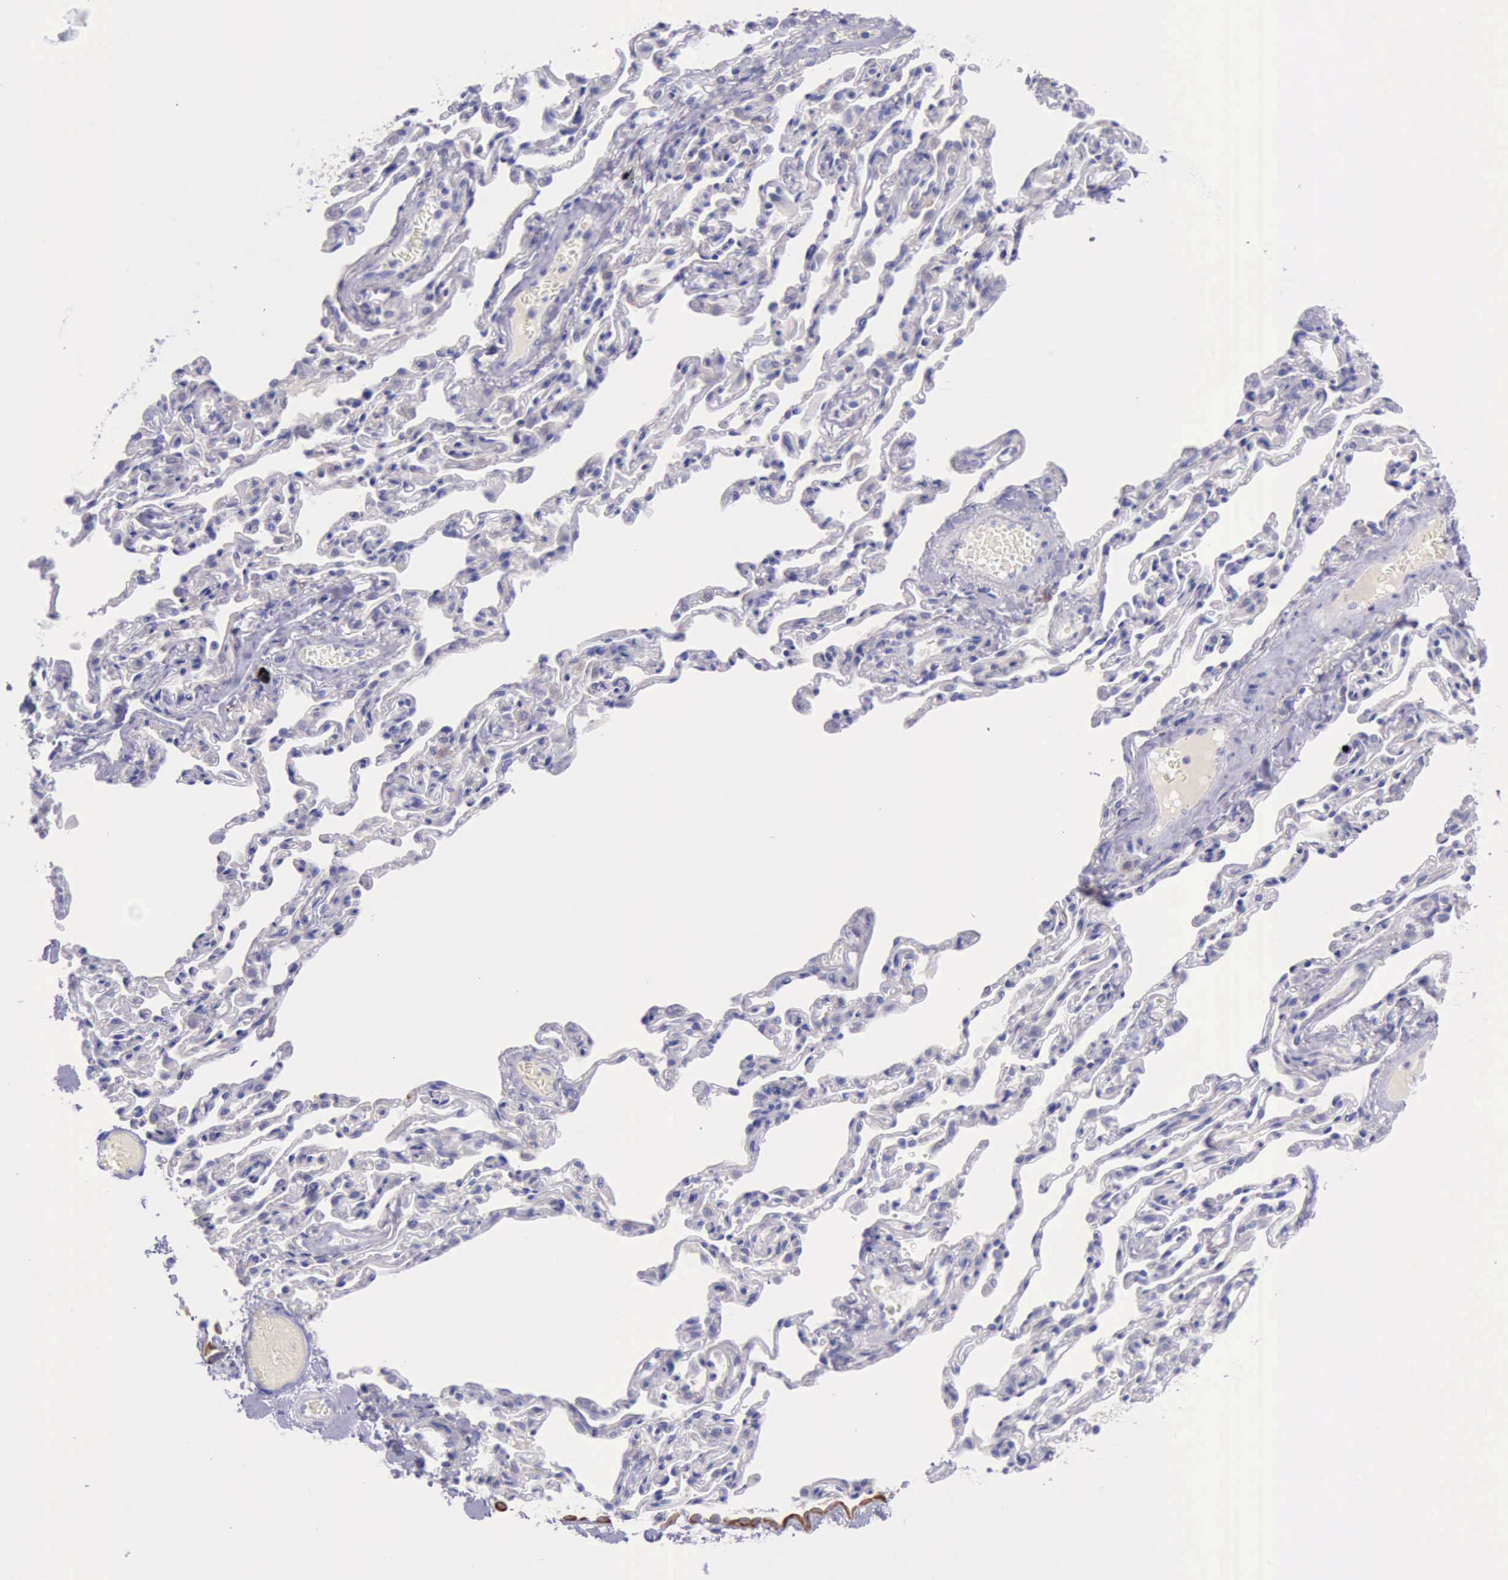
{"staining": {"intensity": "strong", "quantity": ">75%", "location": "cytoplasmic/membranous"}, "tissue": "bronchus", "cell_type": "Respiratory epithelial cells", "image_type": "normal", "snomed": [{"axis": "morphology", "description": "Normal tissue, NOS"}, {"axis": "topography", "description": "Cartilage tissue"}, {"axis": "topography", "description": "Bronchus"}, {"axis": "topography", "description": "Lung"}], "caption": "Bronchus was stained to show a protein in brown. There is high levels of strong cytoplasmic/membranous positivity in approximately >75% of respiratory epithelial cells. Immunohistochemistry (ihc) stains the protein of interest in brown and the nuclei are stained blue.", "gene": "KRT8", "patient": {"sex": "male", "age": 64}}